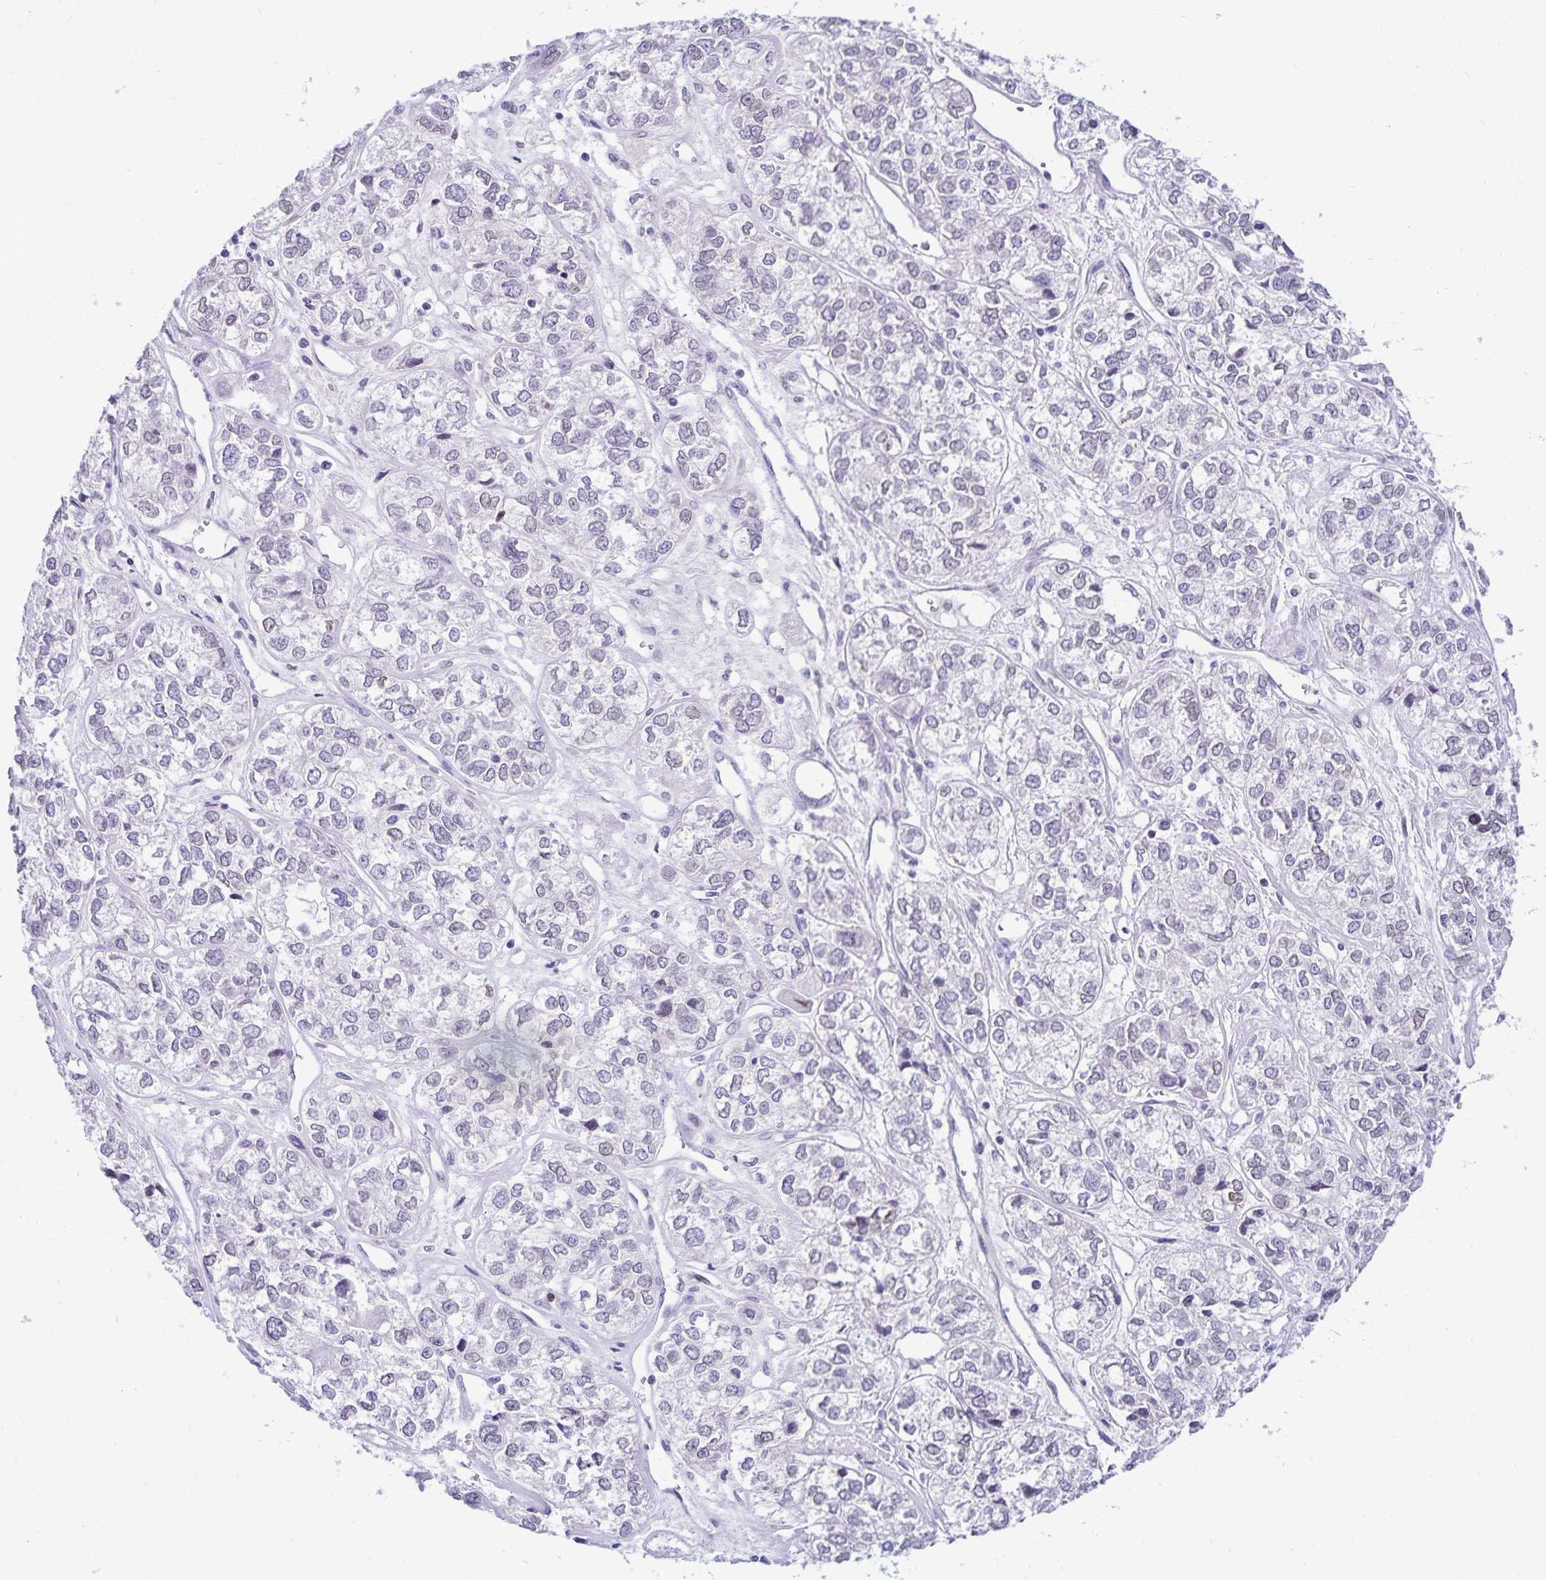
{"staining": {"intensity": "negative", "quantity": "none", "location": "none"}, "tissue": "ovarian cancer", "cell_type": "Tumor cells", "image_type": "cancer", "snomed": [{"axis": "morphology", "description": "Carcinoma, endometroid"}, {"axis": "topography", "description": "Ovary"}], "caption": "Immunohistochemistry photomicrograph of ovarian cancer stained for a protein (brown), which exhibits no staining in tumor cells.", "gene": "FAM166C", "patient": {"sex": "female", "age": 64}}